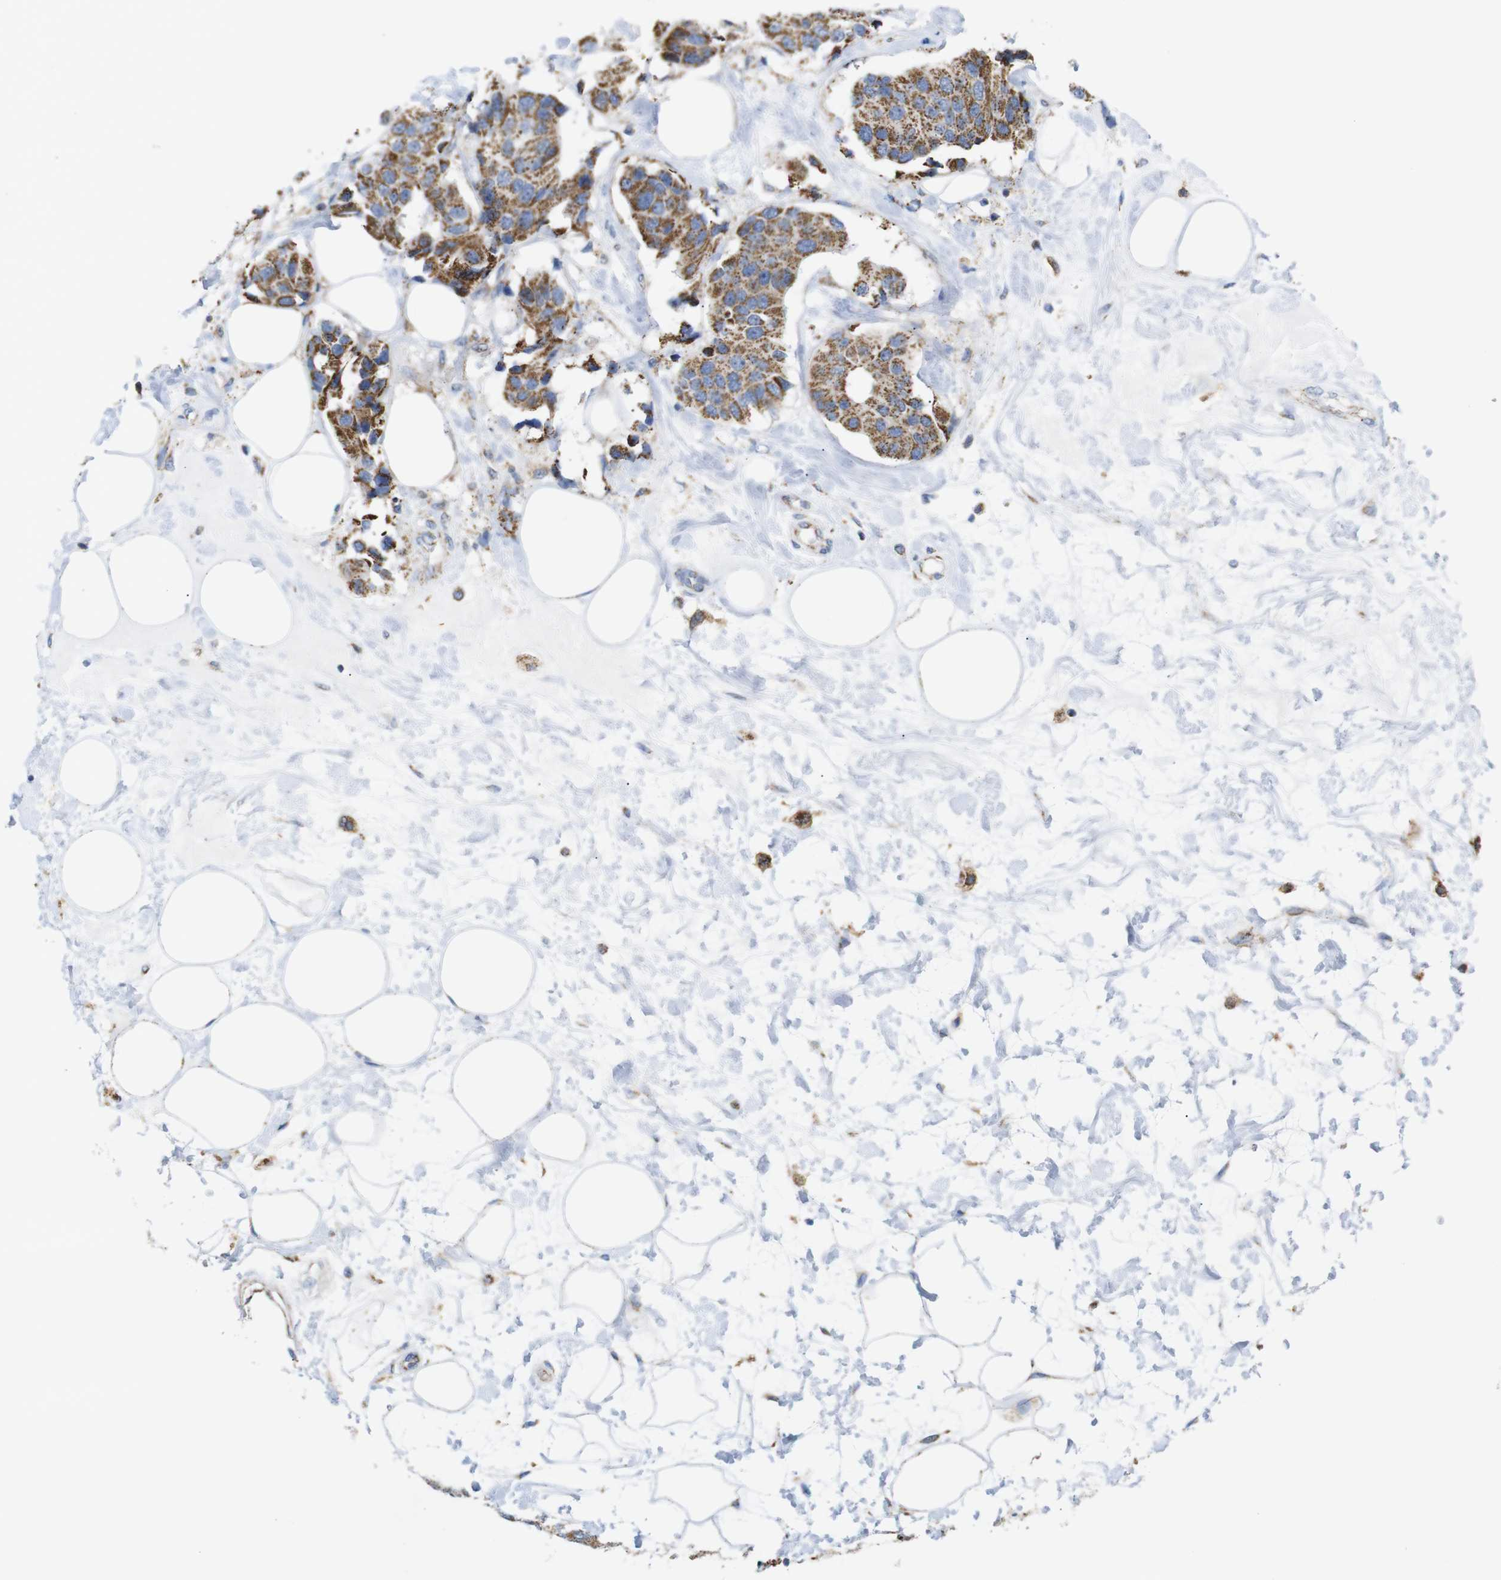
{"staining": {"intensity": "moderate", "quantity": ">75%", "location": "cytoplasmic/membranous"}, "tissue": "breast cancer", "cell_type": "Tumor cells", "image_type": "cancer", "snomed": [{"axis": "morphology", "description": "Normal tissue, NOS"}, {"axis": "morphology", "description": "Duct carcinoma"}, {"axis": "topography", "description": "Breast"}], "caption": "High-power microscopy captured an IHC image of invasive ductal carcinoma (breast), revealing moderate cytoplasmic/membranous positivity in about >75% of tumor cells. The protein is stained brown, and the nuclei are stained in blue (DAB IHC with brightfield microscopy, high magnification).", "gene": "FAM171B", "patient": {"sex": "female", "age": 39}}